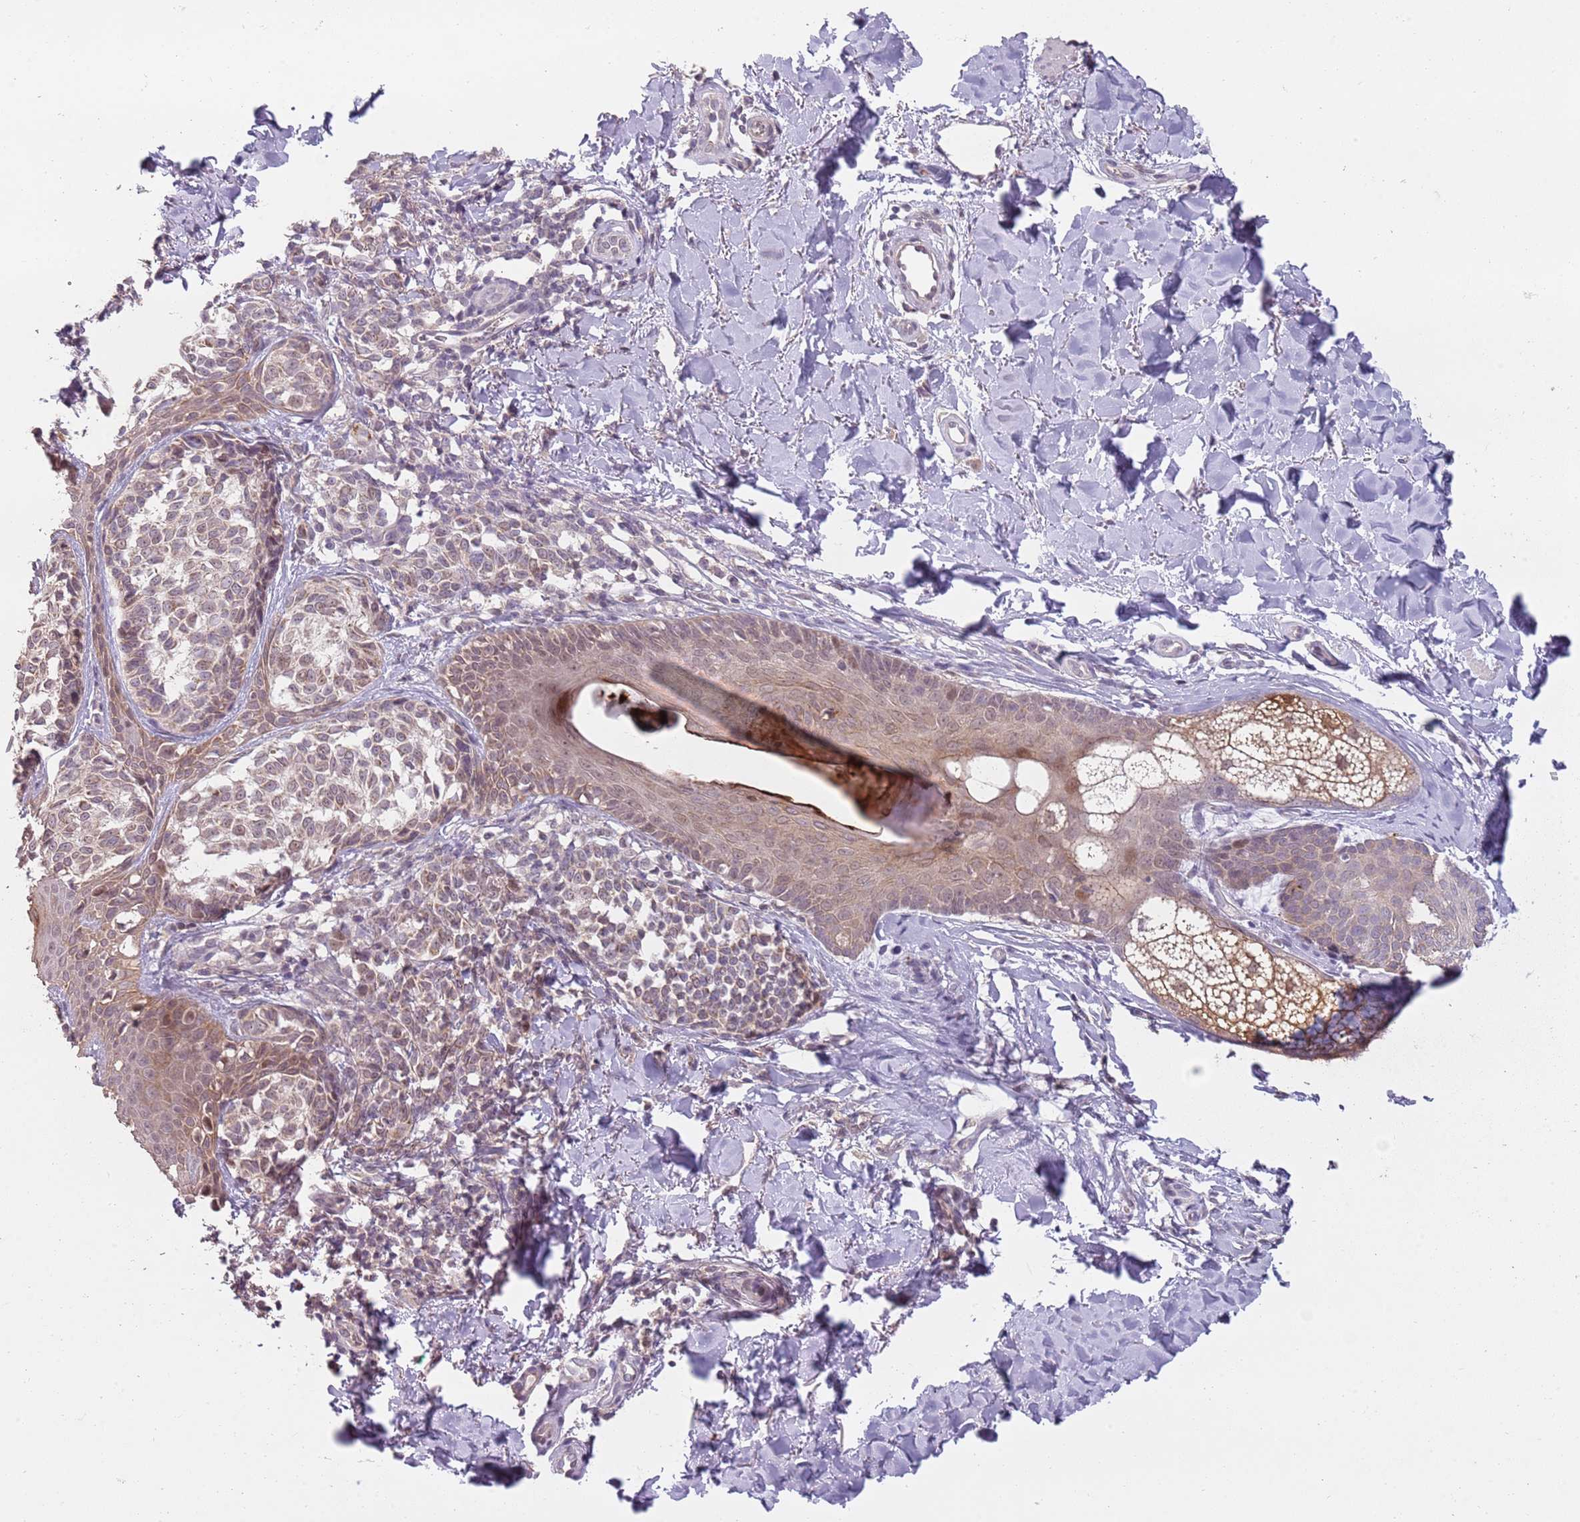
{"staining": {"intensity": "weak", "quantity": "25%-75%", "location": "cytoplasmic/membranous"}, "tissue": "melanoma", "cell_type": "Tumor cells", "image_type": "cancer", "snomed": [{"axis": "morphology", "description": "Malignant melanoma, NOS"}, {"axis": "topography", "description": "Skin of upper extremity"}], "caption": "About 25%-75% of tumor cells in human melanoma exhibit weak cytoplasmic/membranous protein expression as visualized by brown immunohistochemical staining.", "gene": "TEKT4", "patient": {"sex": "male", "age": 40}}